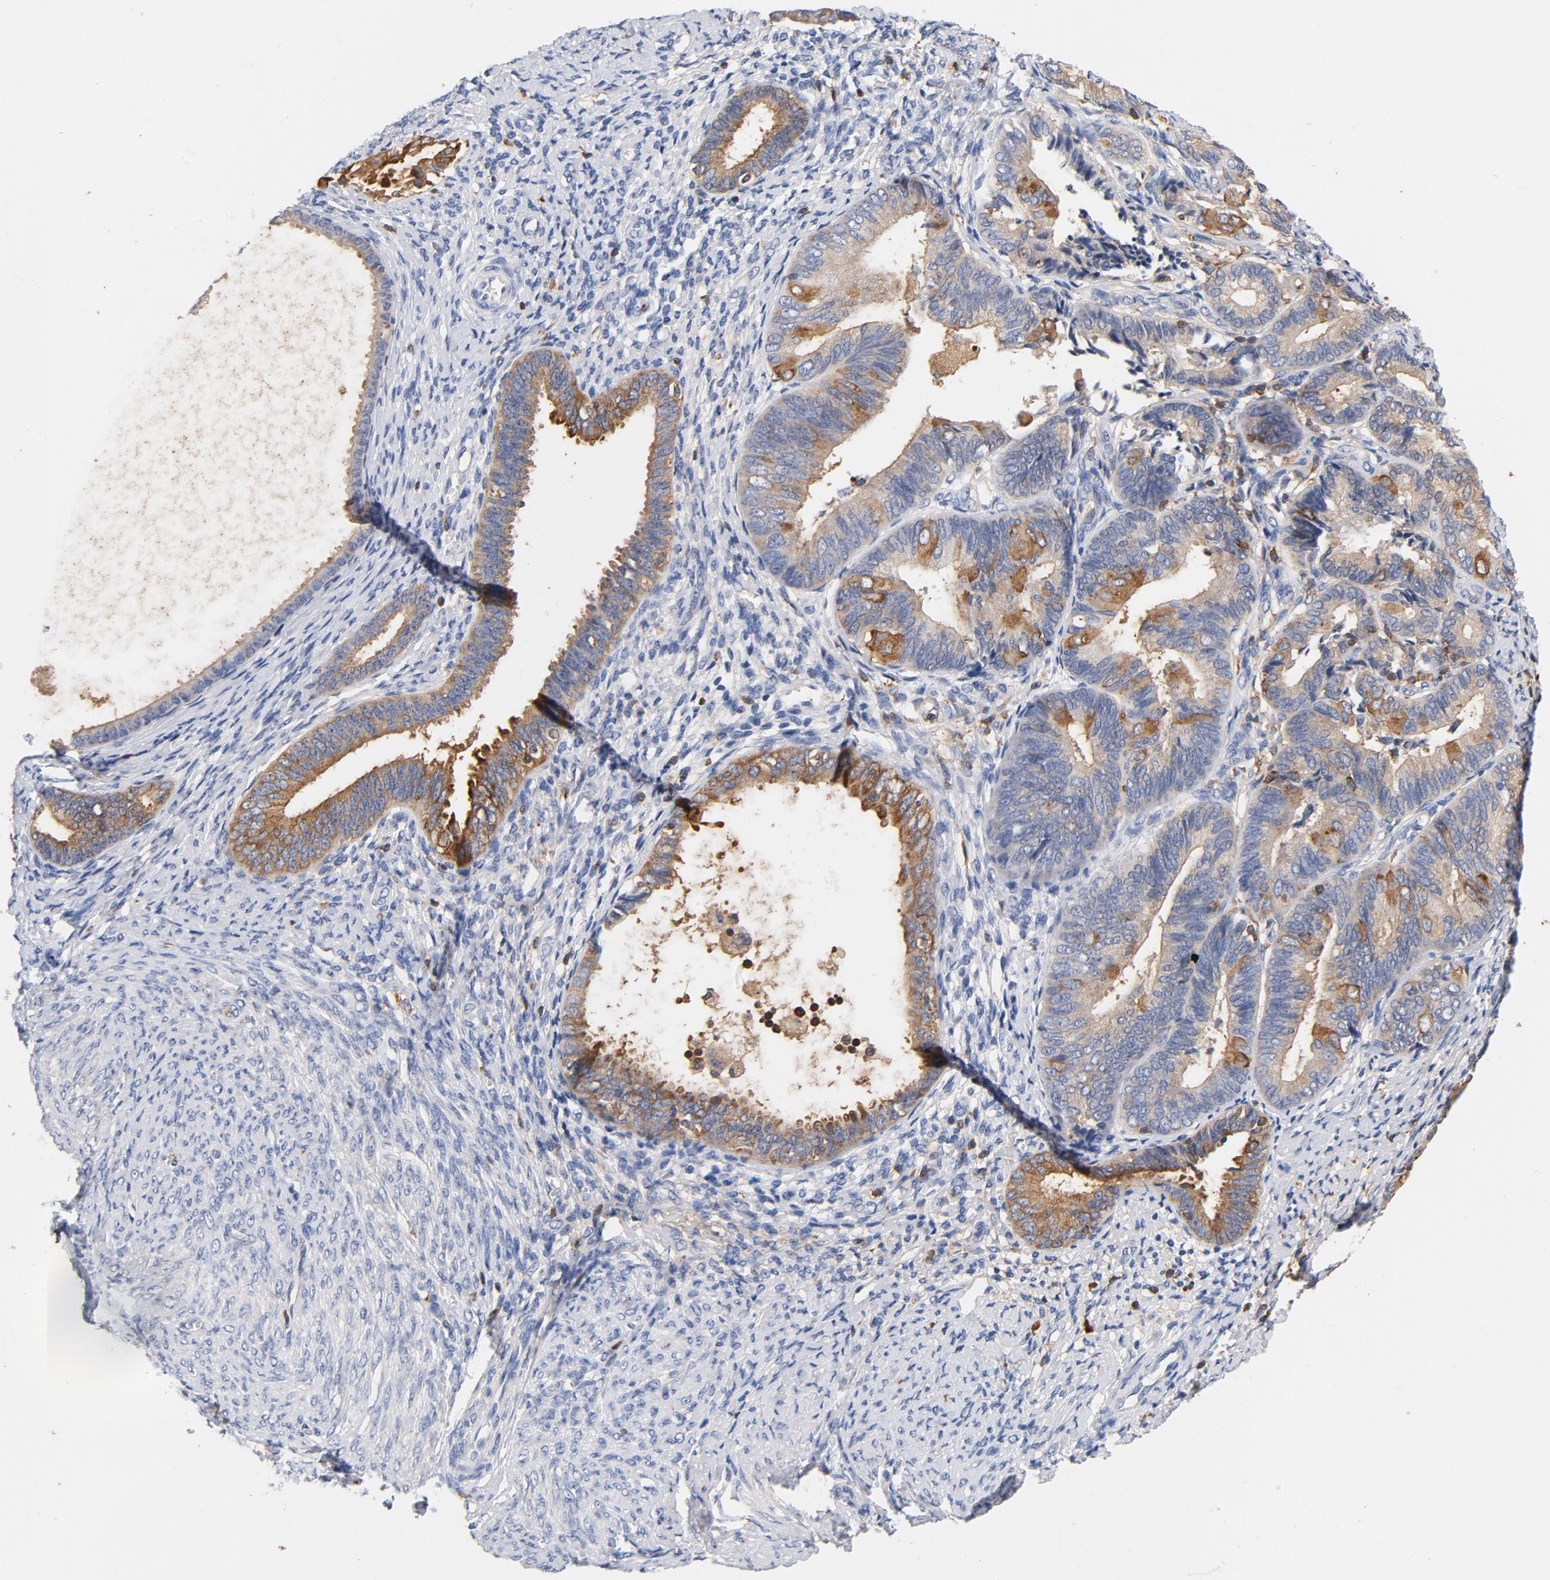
{"staining": {"intensity": "moderate", "quantity": "25%-75%", "location": "cytoplasmic/membranous"}, "tissue": "endometrial cancer", "cell_type": "Tumor cells", "image_type": "cancer", "snomed": [{"axis": "morphology", "description": "Adenocarcinoma, NOS"}, {"axis": "topography", "description": "Endometrium"}], "caption": "Protein staining by immunohistochemistry (IHC) demonstrates moderate cytoplasmic/membranous staining in about 25%-75% of tumor cells in endometrial adenocarcinoma.", "gene": "EZR", "patient": {"sex": "female", "age": 63}}